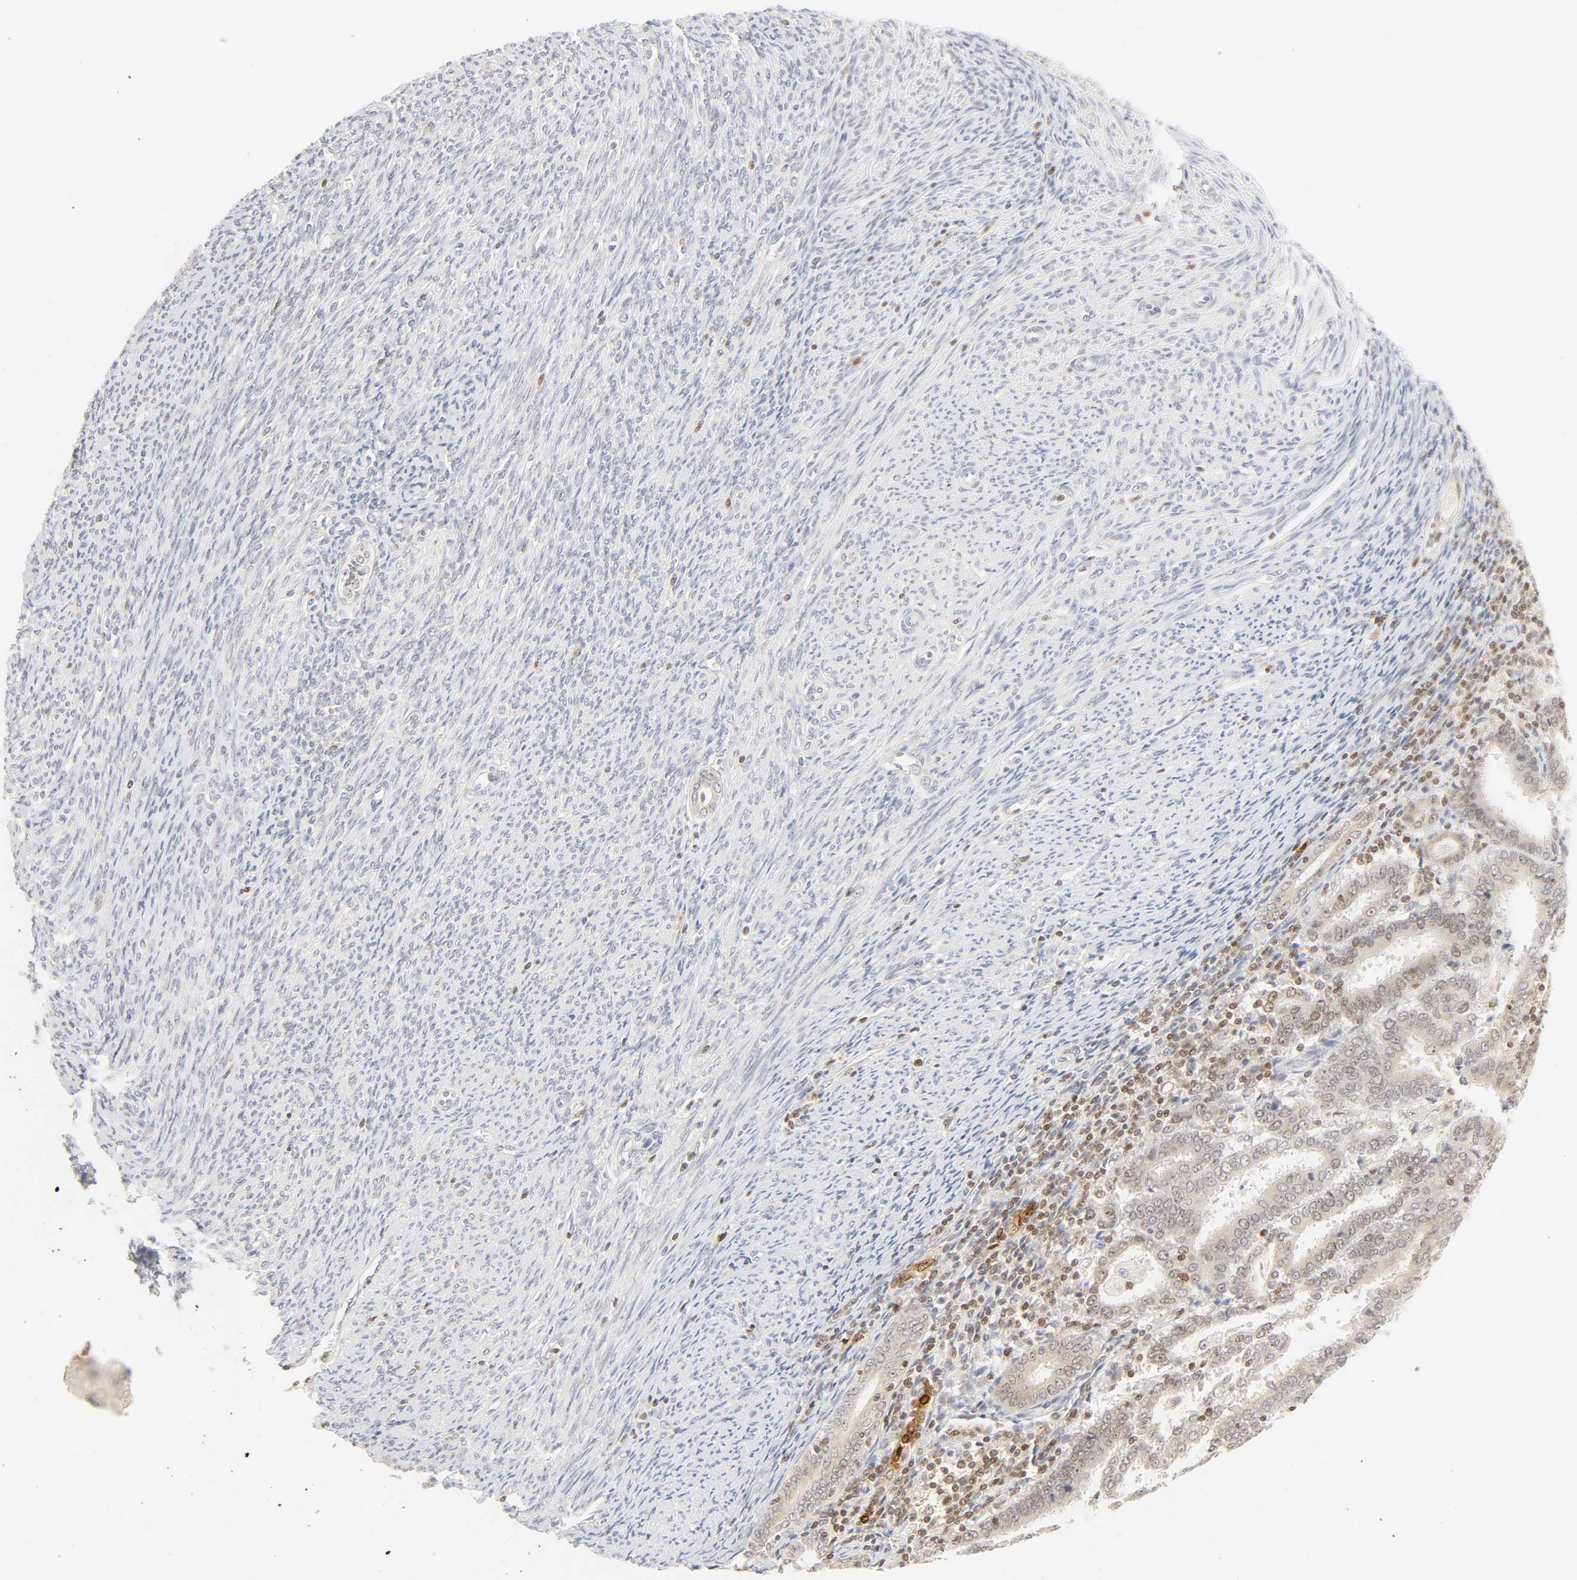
{"staining": {"intensity": "weak", "quantity": "25%-75%", "location": "cytoplasmic/membranous,nuclear"}, "tissue": "endometrial cancer", "cell_type": "Tumor cells", "image_type": "cancer", "snomed": [{"axis": "morphology", "description": "Adenocarcinoma, NOS"}, {"axis": "topography", "description": "Uterus"}], "caption": "Immunohistochemistry (IHC) of adenocarcinoma (endometrial) shows low levels of weak cytoplasmic/membranous and nuclear staining in approximately 25%-75% of tumor cells.", "gene": "KIF2A", "patient": {"sex": "female", "age": 83}}